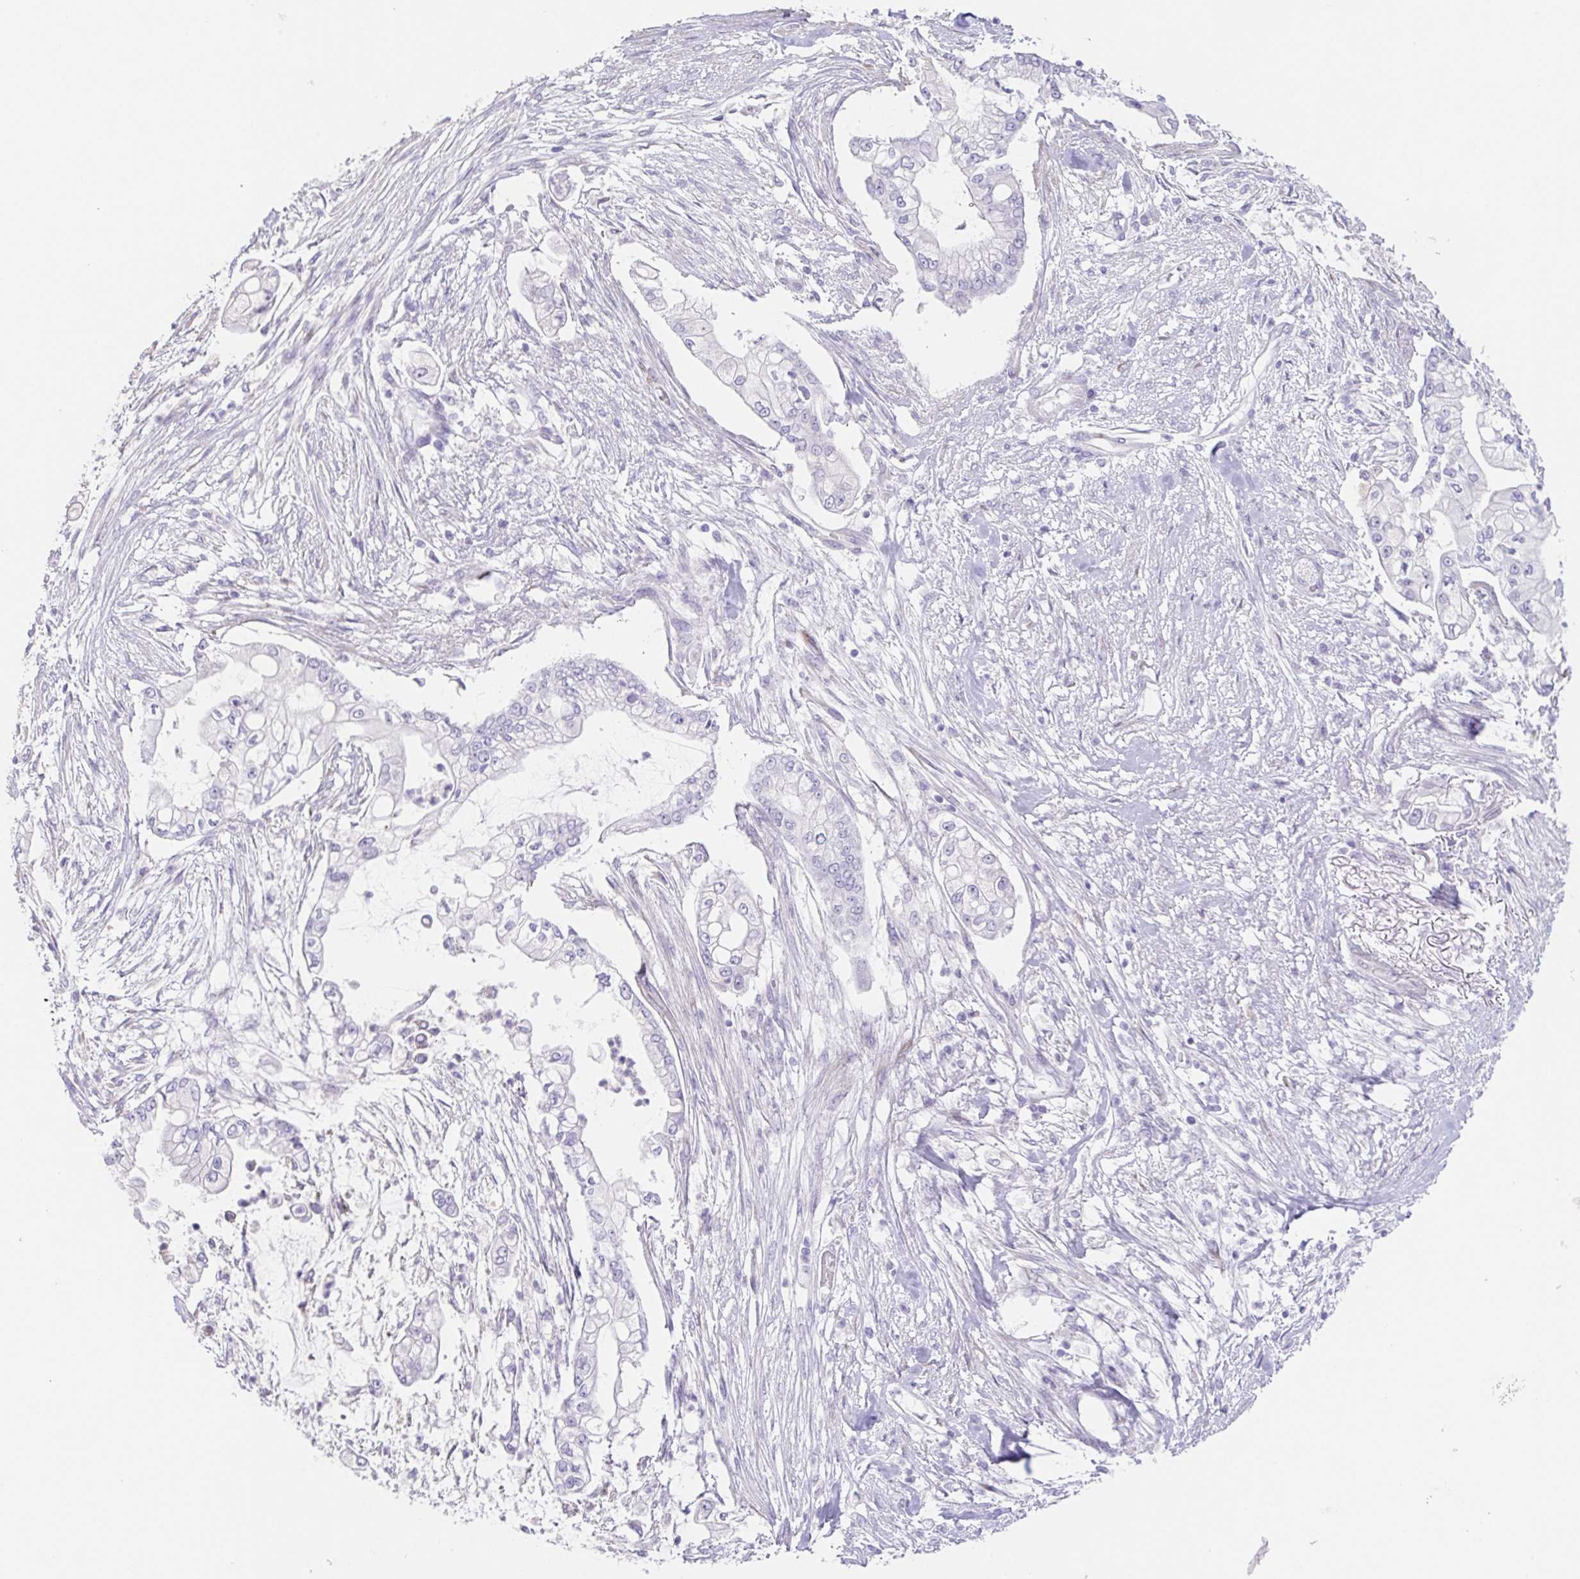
{"staining": {"intensity": "negative", "quantity": "none", "location": "none"}, "tissue": "pancreatic cancer", "cell_type": "Tumor cells", "image_type": "cancer", "snomed": [{"axis": "morphology", "description": "Adenocarcinoma, NOS"}, {"axis": "topography", "description": "Pancreas"}], "caption": "Pancreatic cancer was stained to show a protein in brown. There is no significant staining in tumor cells.", "gene": "HDGFL1", "patient": {"sex": "female", "age": 69}}